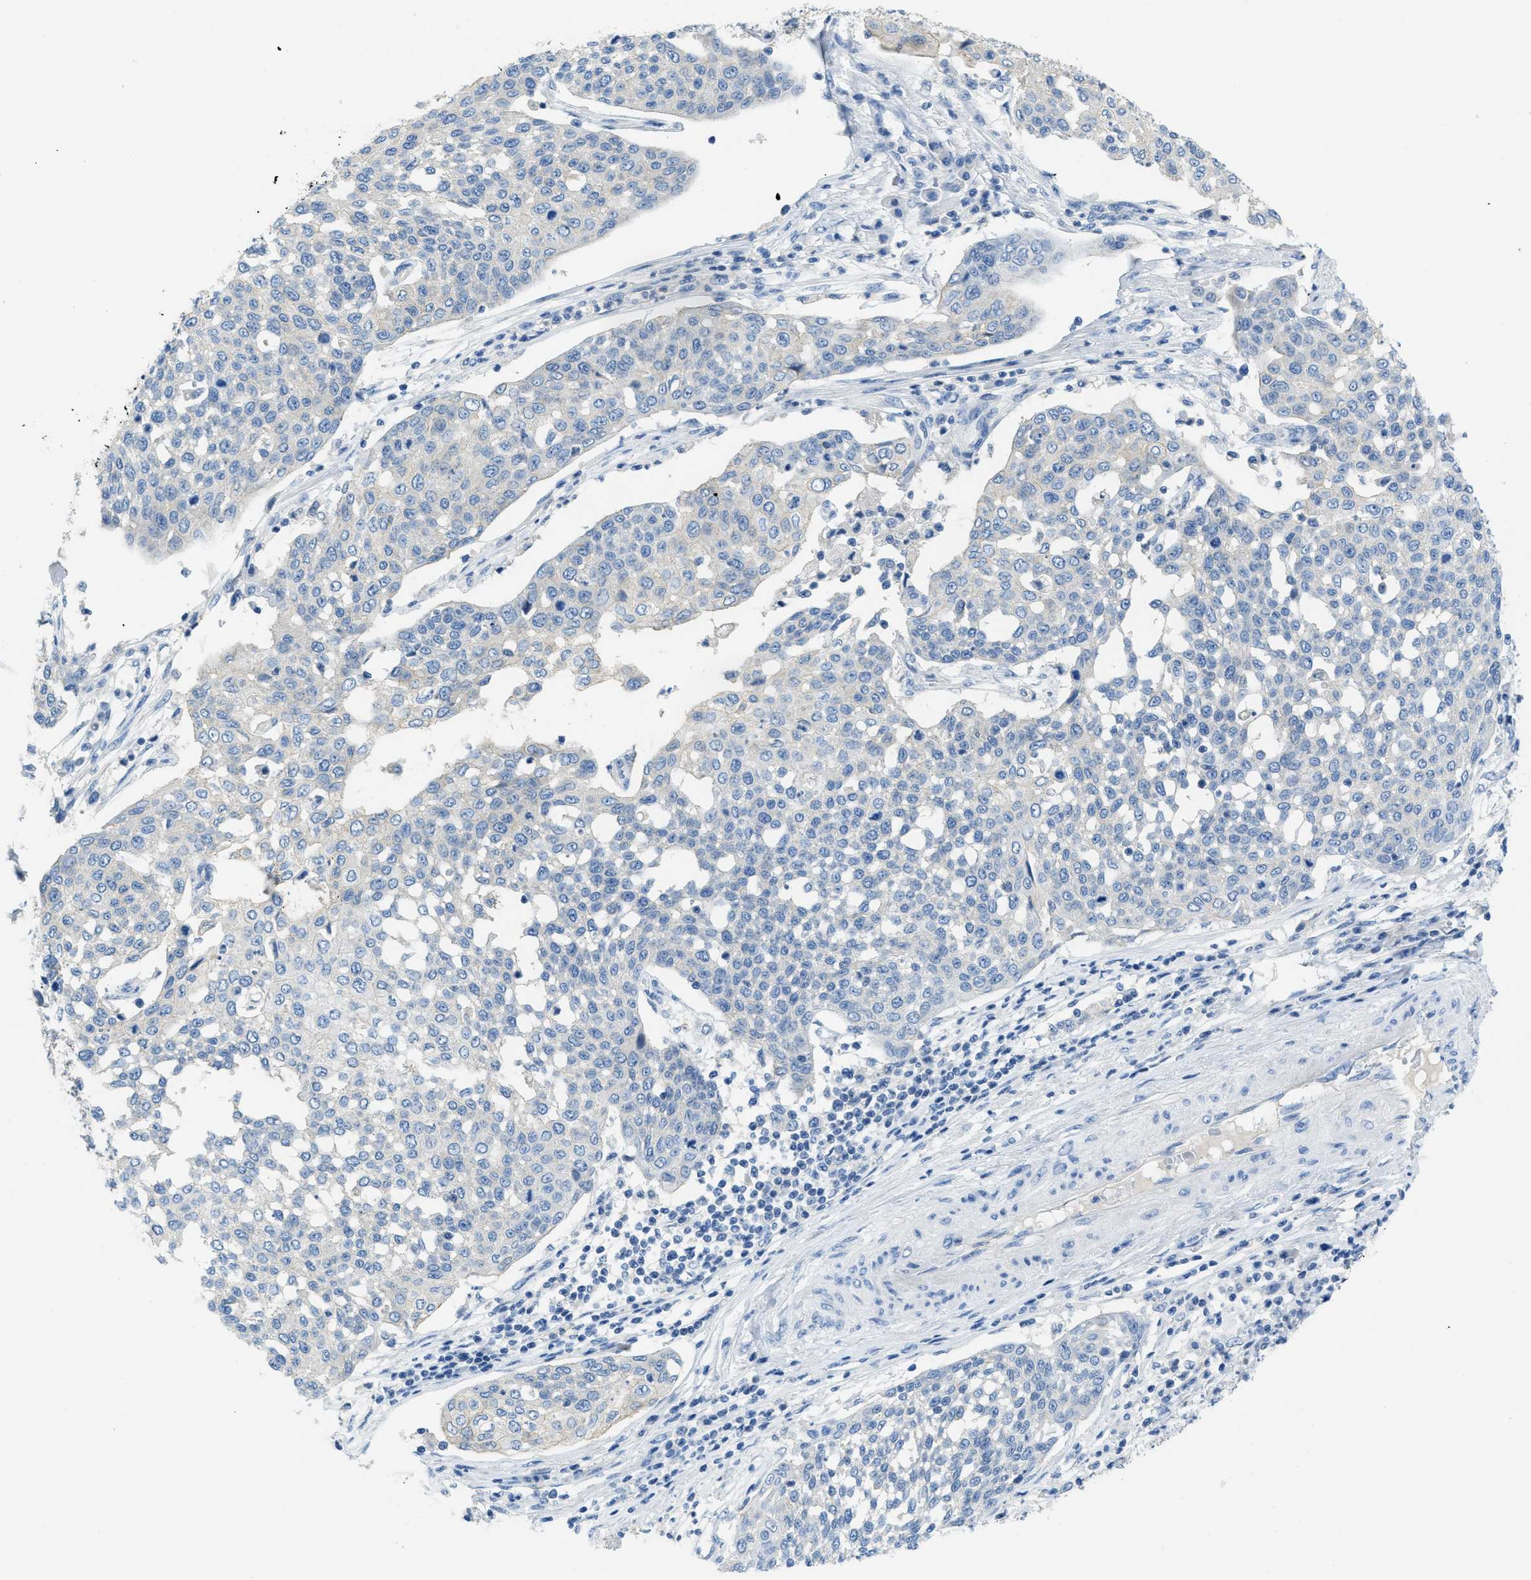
{"staining": {"intensity": "negative", "quantity": "none", "location": "none"}, "tissue": "cervical cancer", "cell_type": "Tumor cells", "image_type": "cancer", "snomed": [{"axis": "morphology", "description": "Squamous cell carcinoma, NOS"}, {"axis": "topography", "description": "Cervix"}], "caption": "Tumor cells are negative for brown protein staining in cervical cancer (squamous cell carcinoma).", "gene": "CNNM4", "patient": {"sex": "female", "age": 34}}